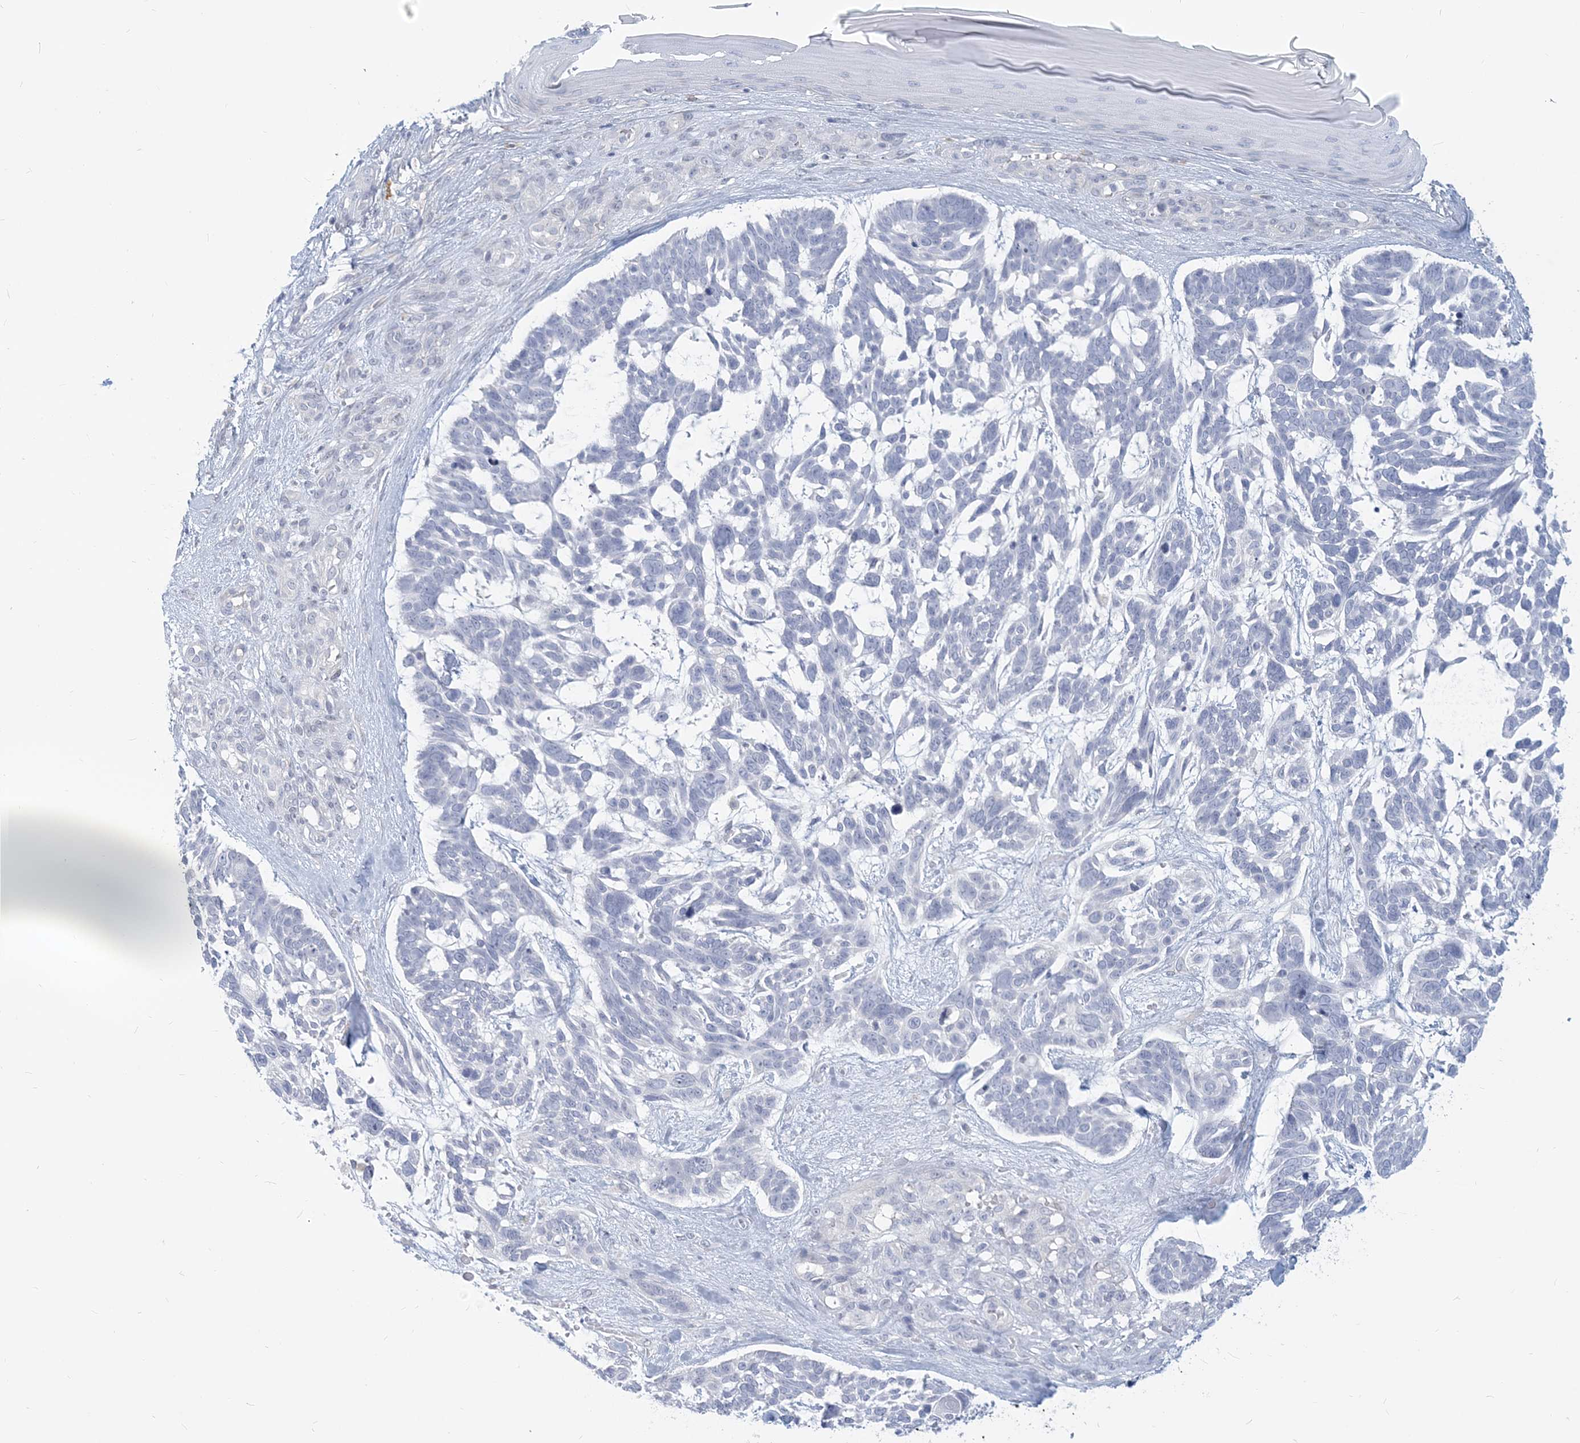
{"staining": {"intensity": "negative", "quantity": "none", "location": "none"}, "tissue": "skin cancer", "cell_type": "Tumor cells", "image_type": "cancer", "snomed": [{"axis": "morphology", "description": "Basal cell carcinoma"}, {"axis": "topography", "description": "Skin"}], "caption": "High magnification brightfield microscopy of basal cell carcinoma (skin) stained with DAB (brown) and counterstained with hematoxylin (blue): tumor cells show no significant positivity.", "gene": "GMPPA", "patient": {"sex": "male", "age": 88}}